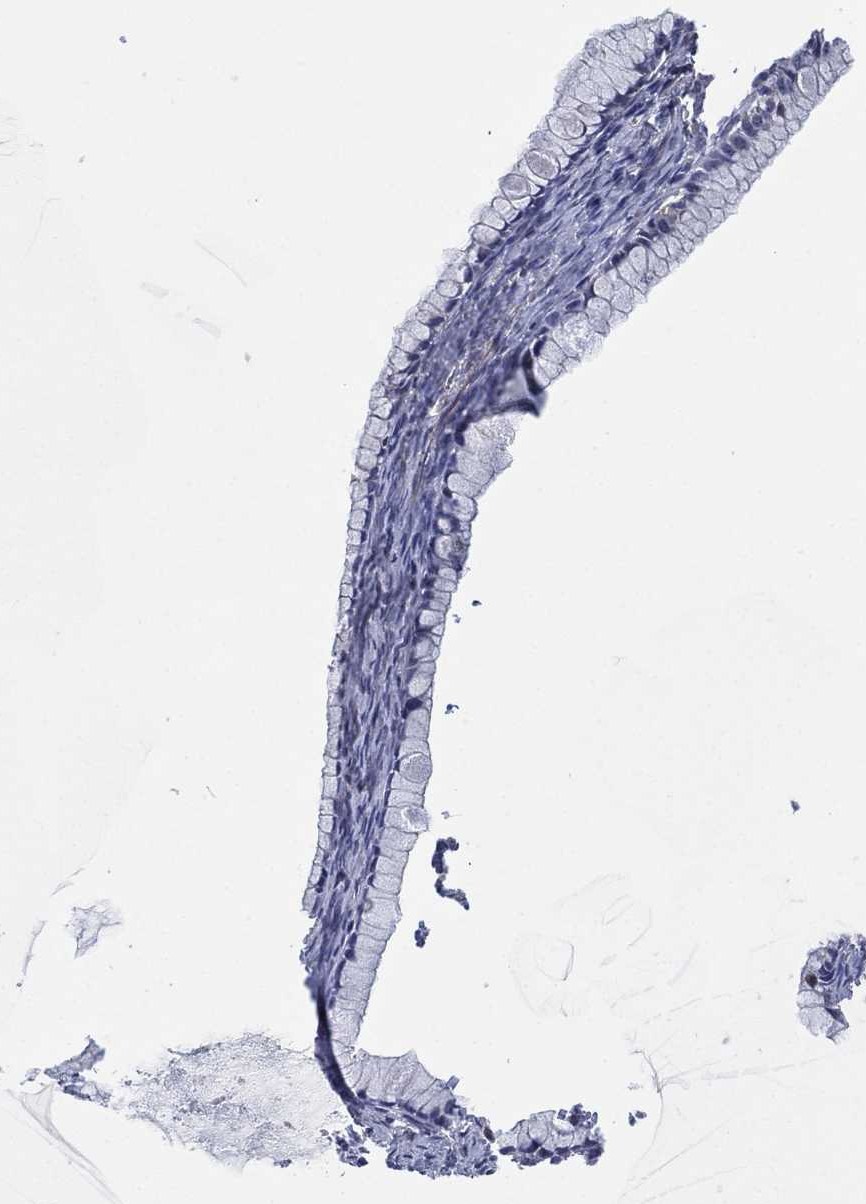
{"staining": {"intensity": "negative", "quantity": "none", "location": "none"}, "tissue": "ovarian cancer", "cell_type": "Tumor cells", "image_type": "cancer", "snomed": [{"axis": "morphology", "description": "Cystadenocarcinoma, mucinous, NOS"}, {"axis": "topography", "description": "Ovary"}], "caption": "This is a photomicrograph of immunohistochemistry (IHC) staining of ovarian cancer (mucinous cystadenocarcinoma), which shows no expression in tumor cells. (DAB immunohistochemistry (IHC) visualized using brightfield microscopy, high magnification).", "gene": "FES", "patient": {"sex": "female", "age": 41}}